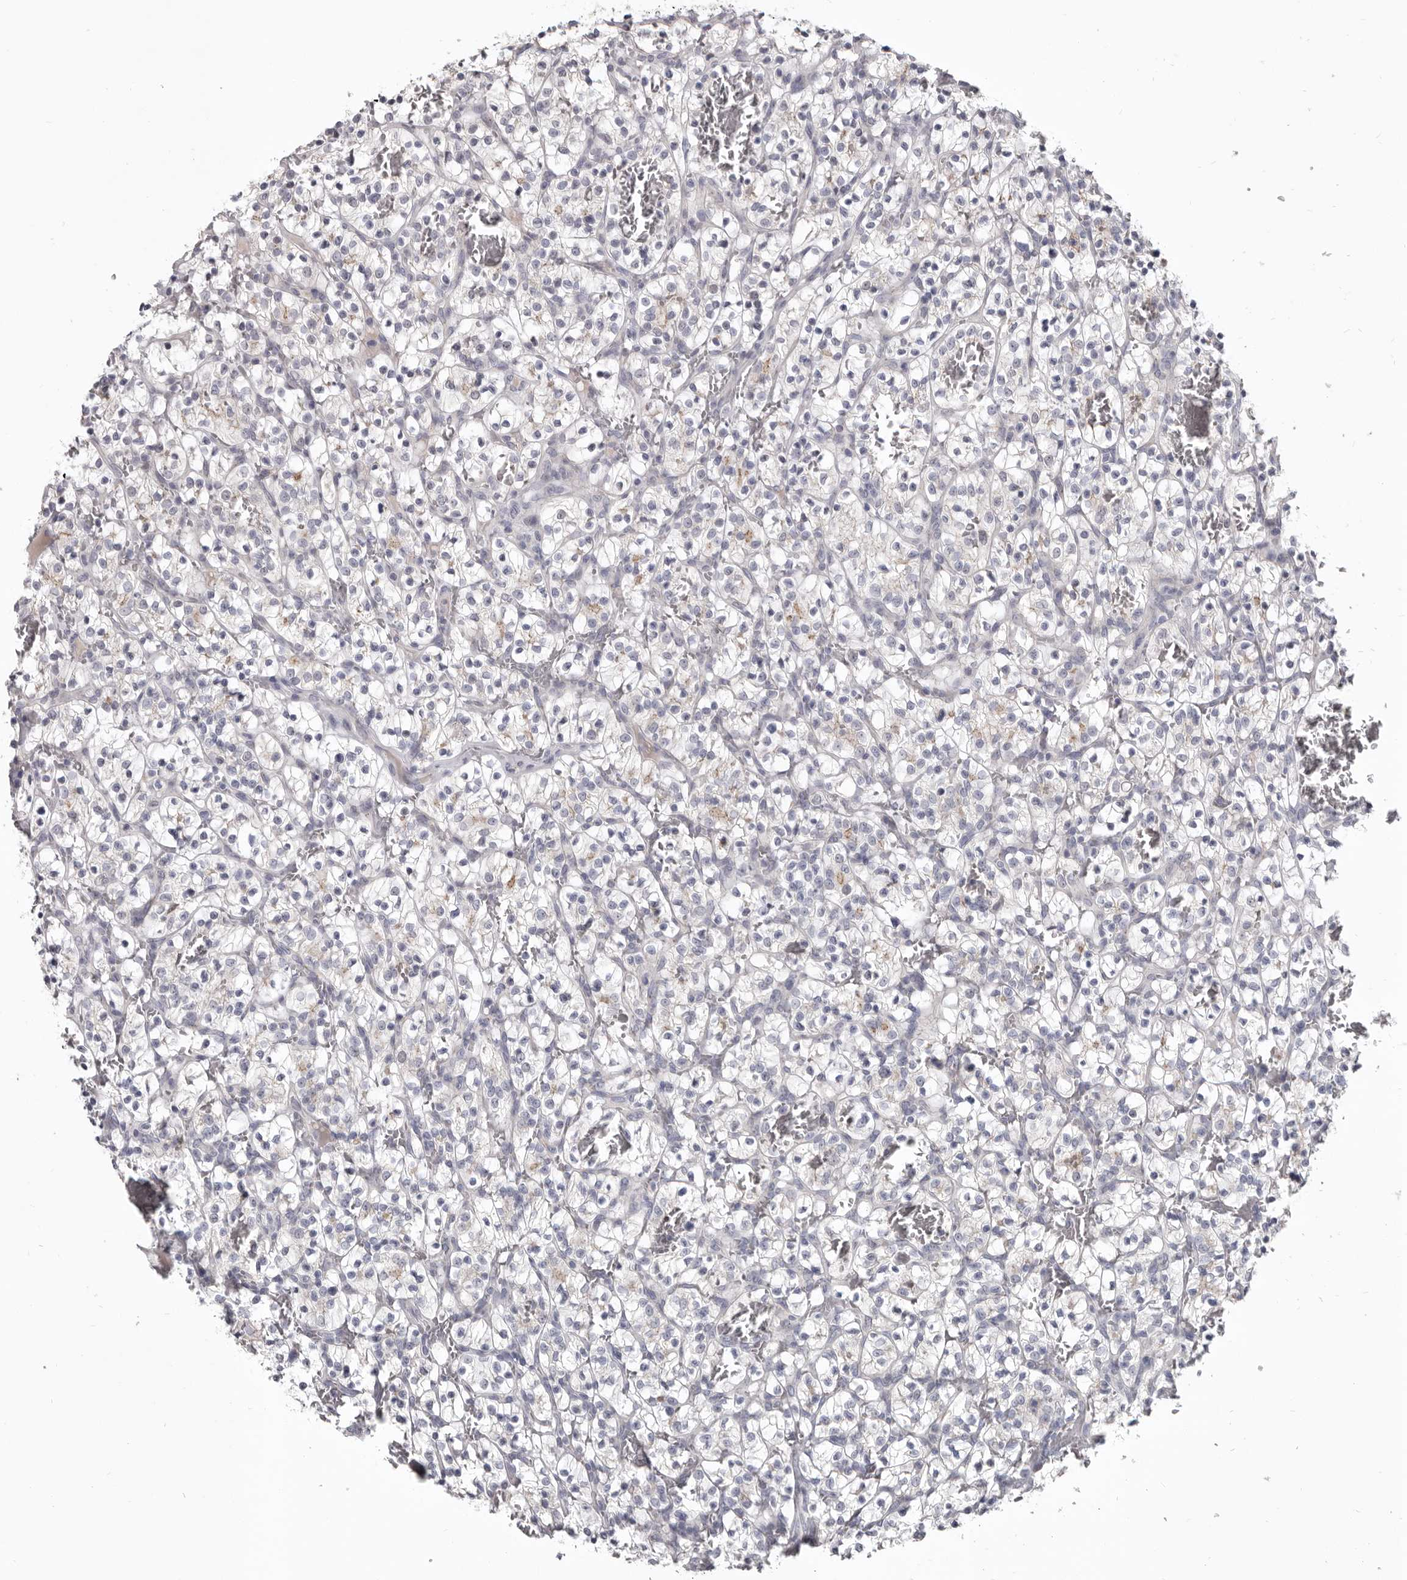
{"staining": {"intensity": "negative", "quantity": "none", "location": "none"}, "tissue": "renal cancer", "cell_type": "Tumor cells", "image_type": "cancer", "snomed": [{"axis": "morphology", "description": "Adenocarcinoma, NOS"}, {"axis": "topography", "description": "Kidney"}], "caption": "The image reveals no significant staining in tumor cells of renal adenocarcinoma.", "gene": "CGN", "patient": {"sex": "female", "age": 57}}